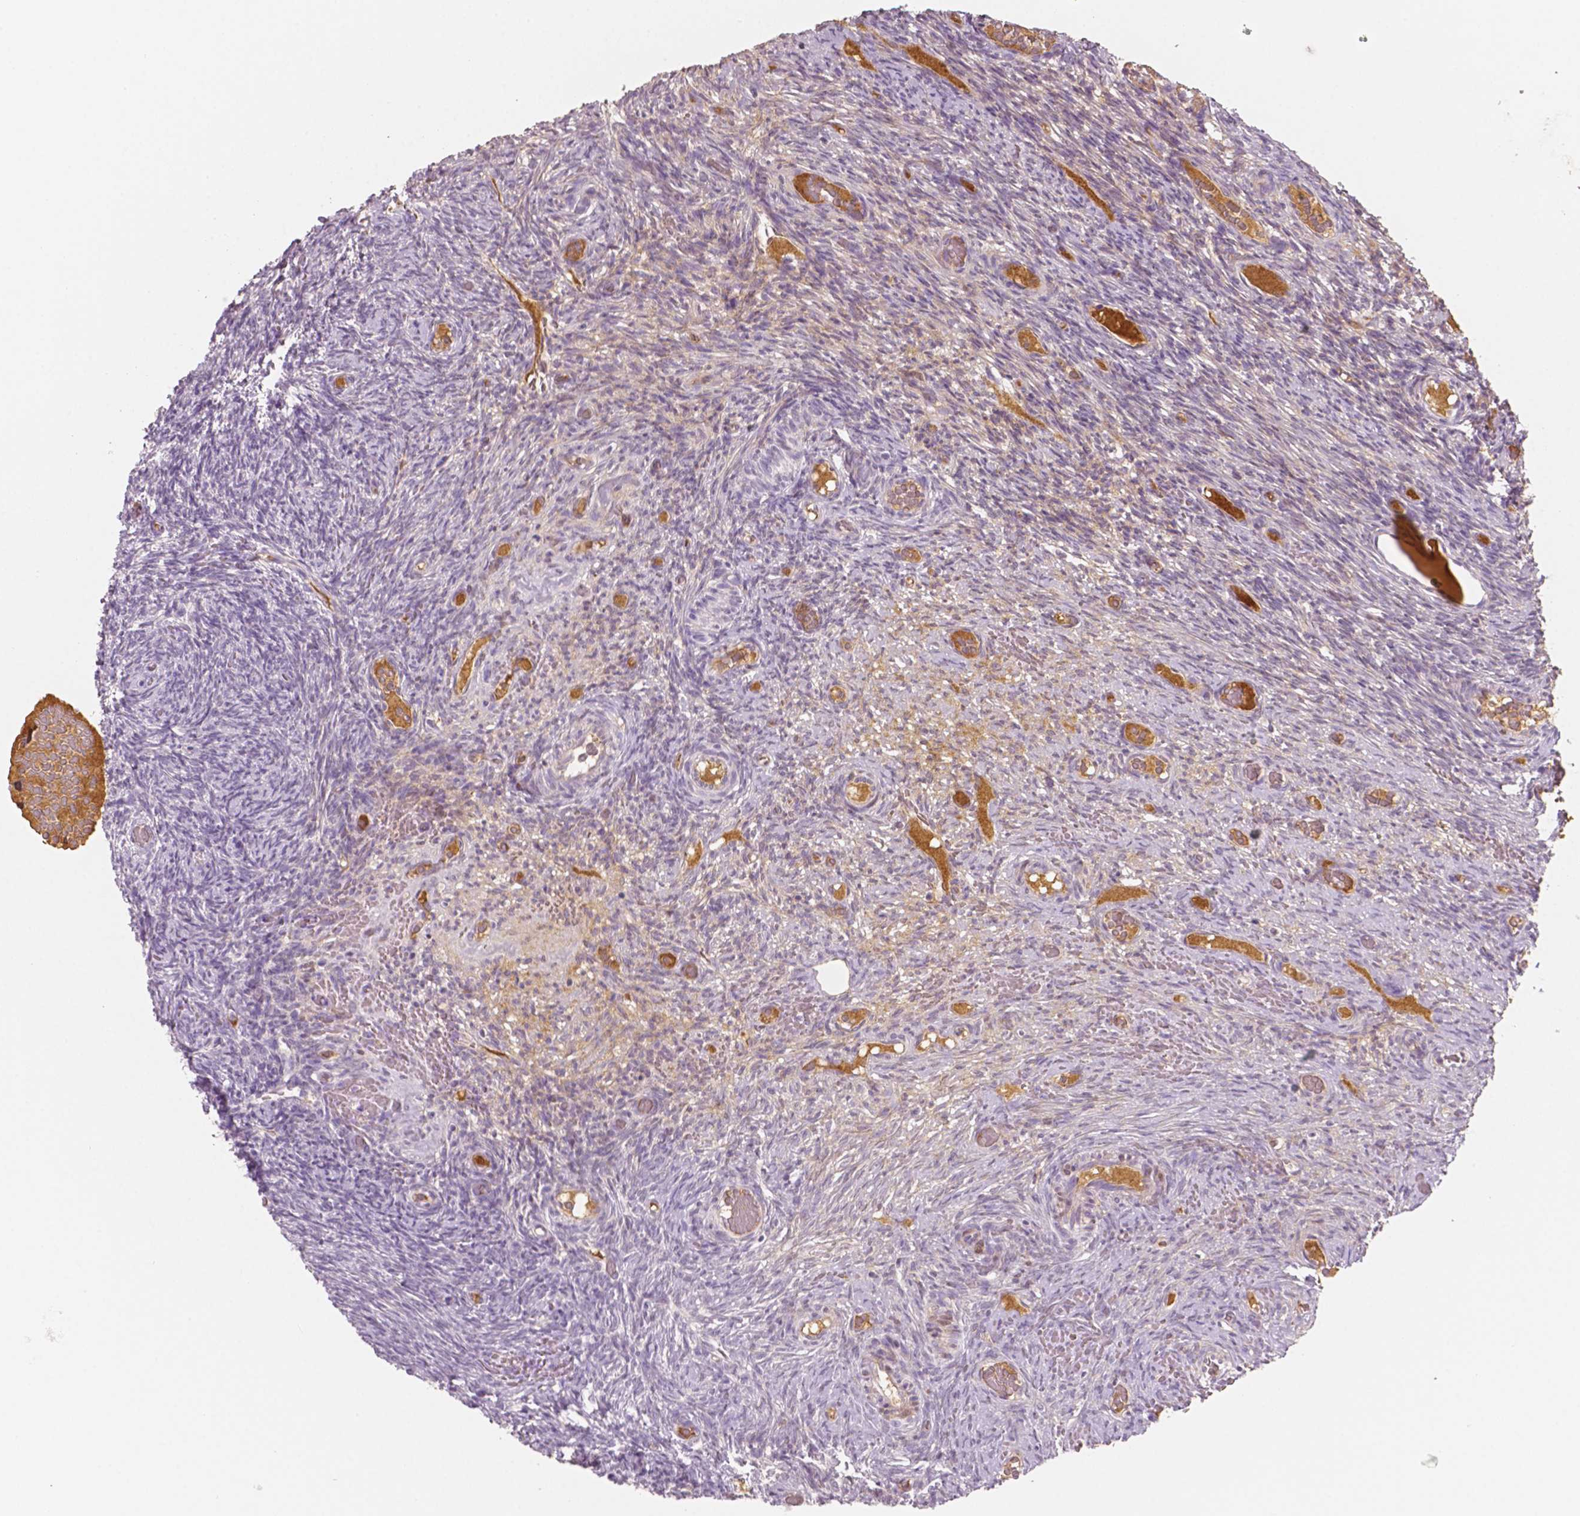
{"staining": {"intensity": "negative", "quantity": "none", "location": "none"}, "tissue": "ovary", "cell_type": "Follicle cells", "image_type": "normal", "snomed": [{"axis": "morphology", "description": "Normal tissue, NOS"}, {"axis": "topography", "description": "Ovary"}], "caption": "The IHC image has no significant positivity in follicle cells of ovary. (Brightfield microscopy of DAB (3,3'-diaminobenzidine) IHC at high magnification).", "gene": "APOA4", "patient": {"sex": "female", "age": 34}}